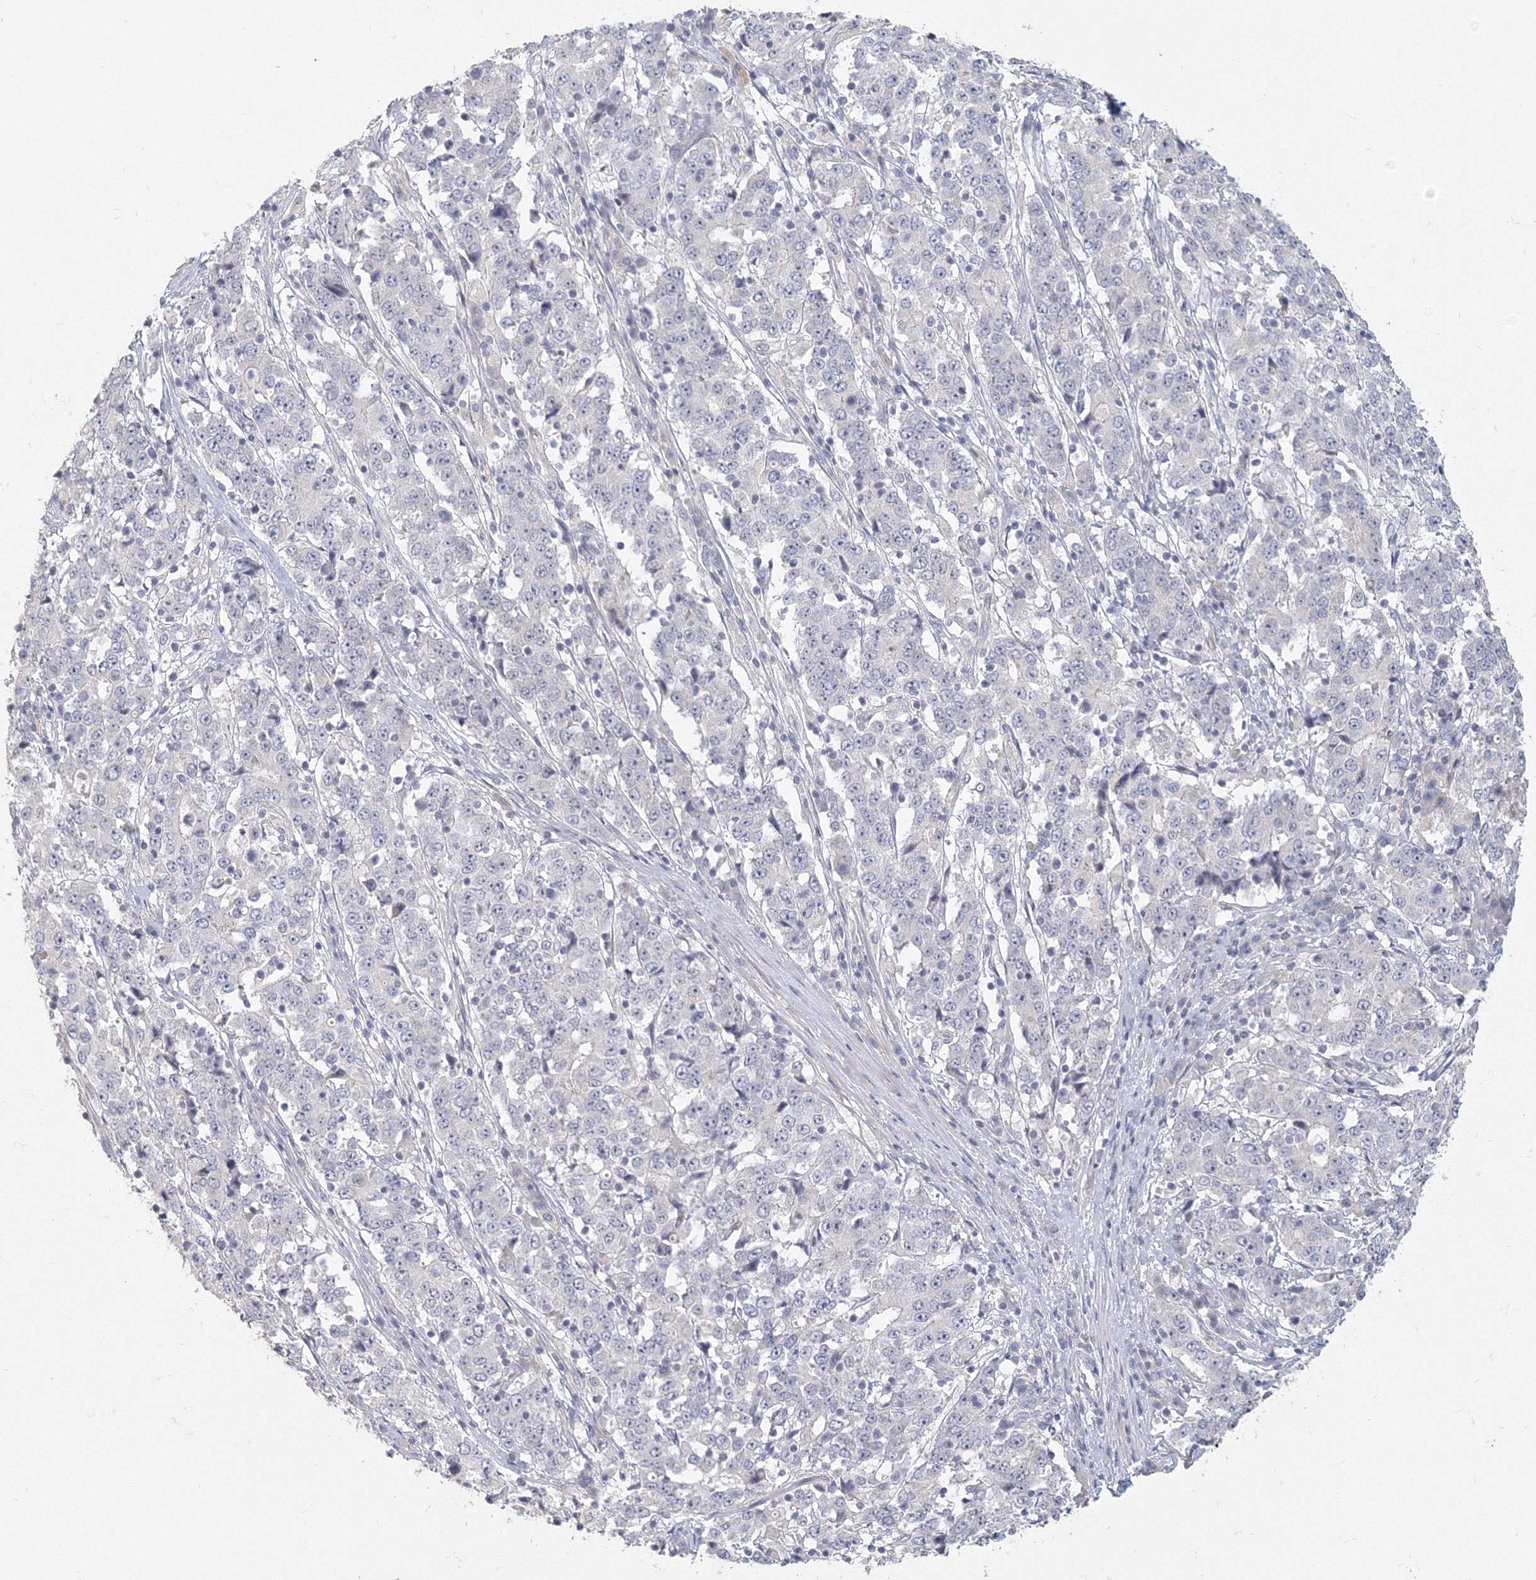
{"staining": {"intensity": "negative", "quantity": "none", "location": "none"}, "tissue": "stomach cancer", "cell_type": "Tumor cells", "image_type": "cancer", "snomed": [{"axis": "morphology", "description": "Adenocarcinoma, NOS"}, {"axis": "topography", "description": "Stomach"}], "caption": "This micrograph is of stomach cancer stained with immunohistochemistry (IHC) to label a protein in brown with the nuclei are counter-stained blue. There is no expression in tumor cells.", "gene": "TACC2", "patient": {"sex": "male", "age": 59}}